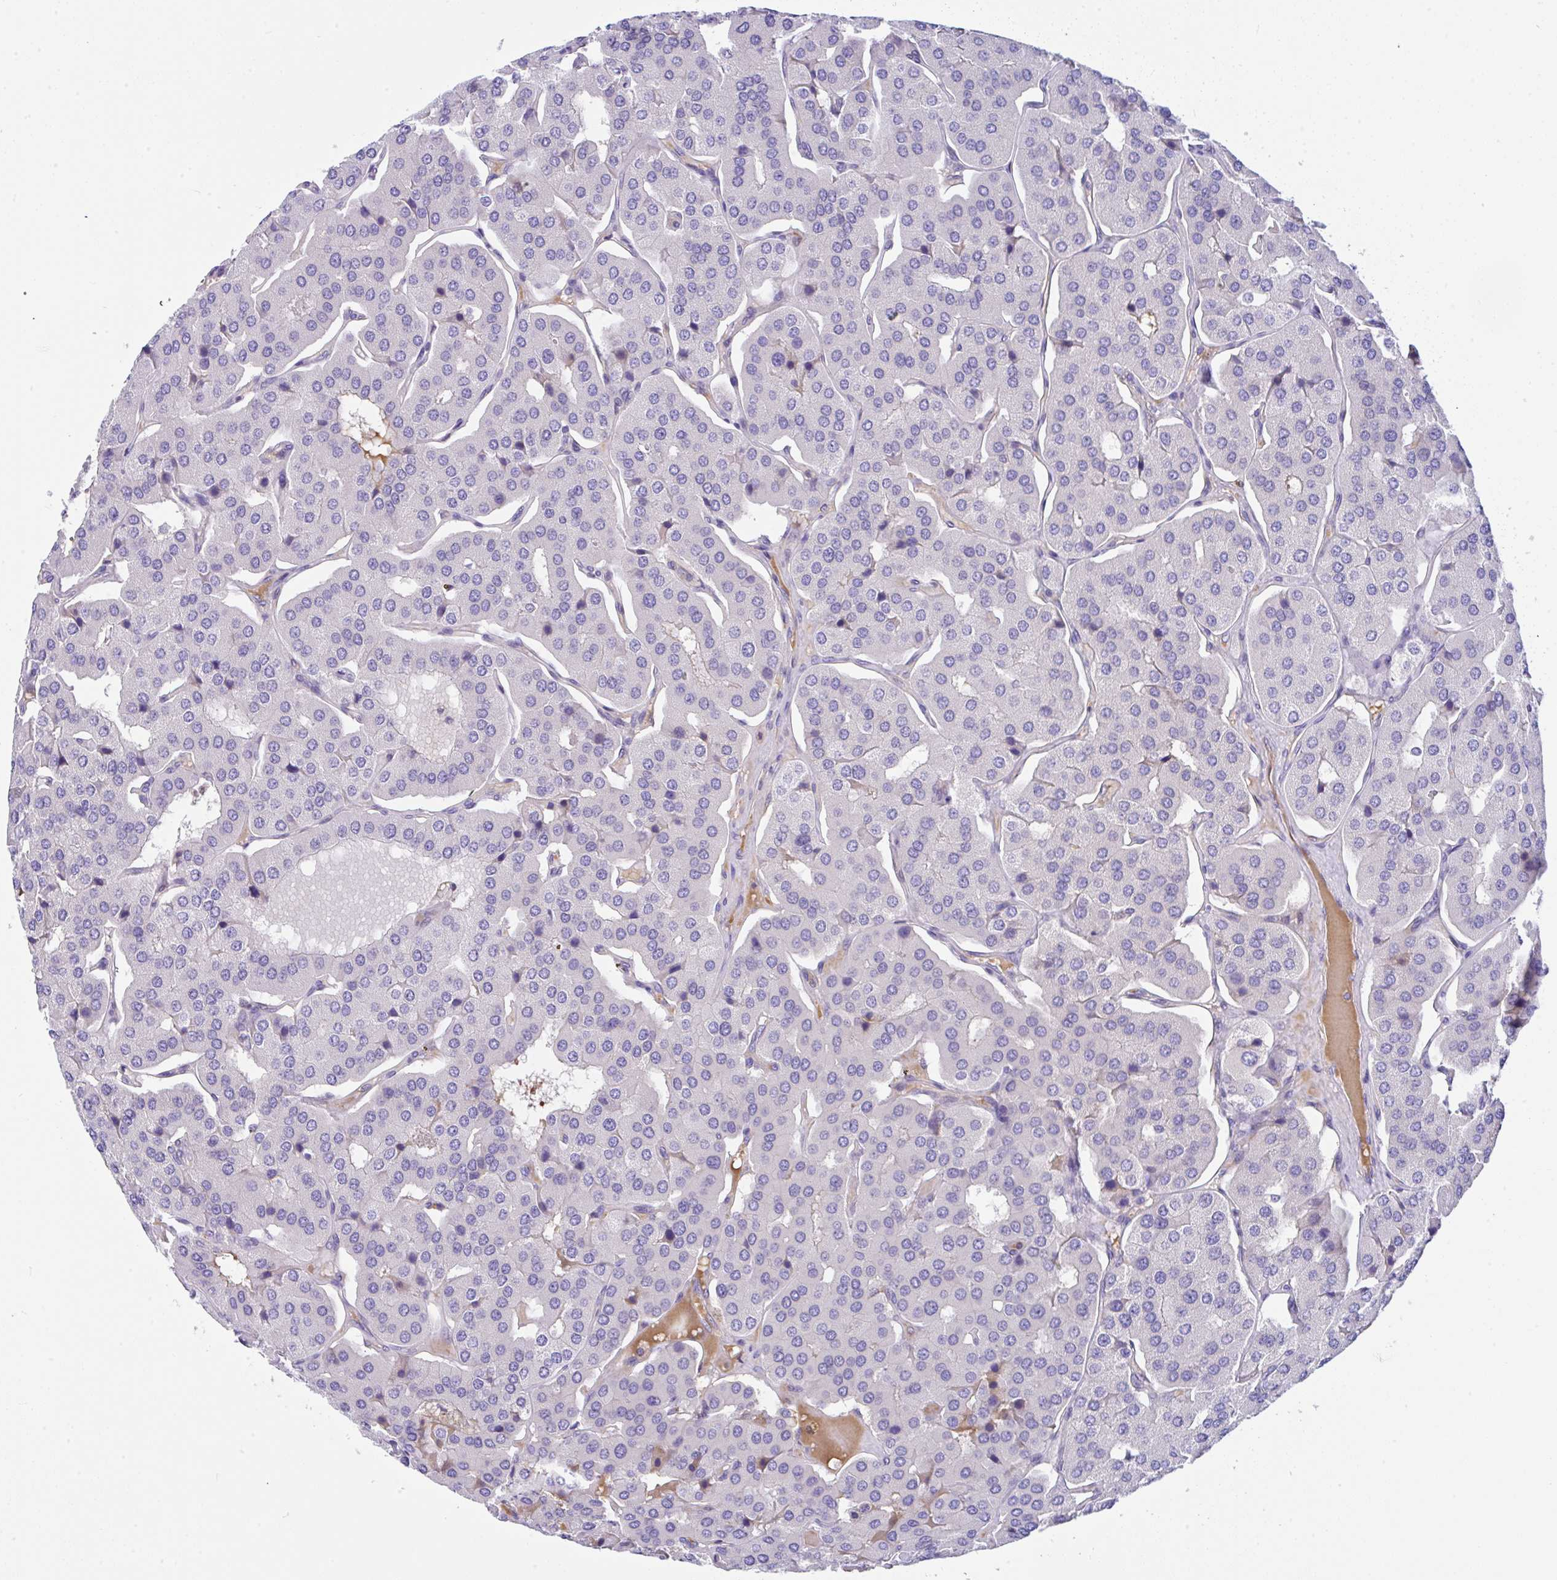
{"staining": {"intensity": "negative", "quantity": "none", "location": "none"}, "tissue": "parathyroid gland", "cell_type": "Glandular cells", "image_type": "normal", "snomed": [{"axis": "morphology", "description": "Normal tissue, NOS"}, {"axis": "morphology", "description": "Adenoma, NOS"}, {"axis": "topography", "description": "Parathyroid gland"}], "caption": "Glandular cells show no significant staining in unremarkable parathyroid gland. Nuclei are stained in blue.", "gene": "SERPINE3", "patient": {"sex": "female", "age": 86}}